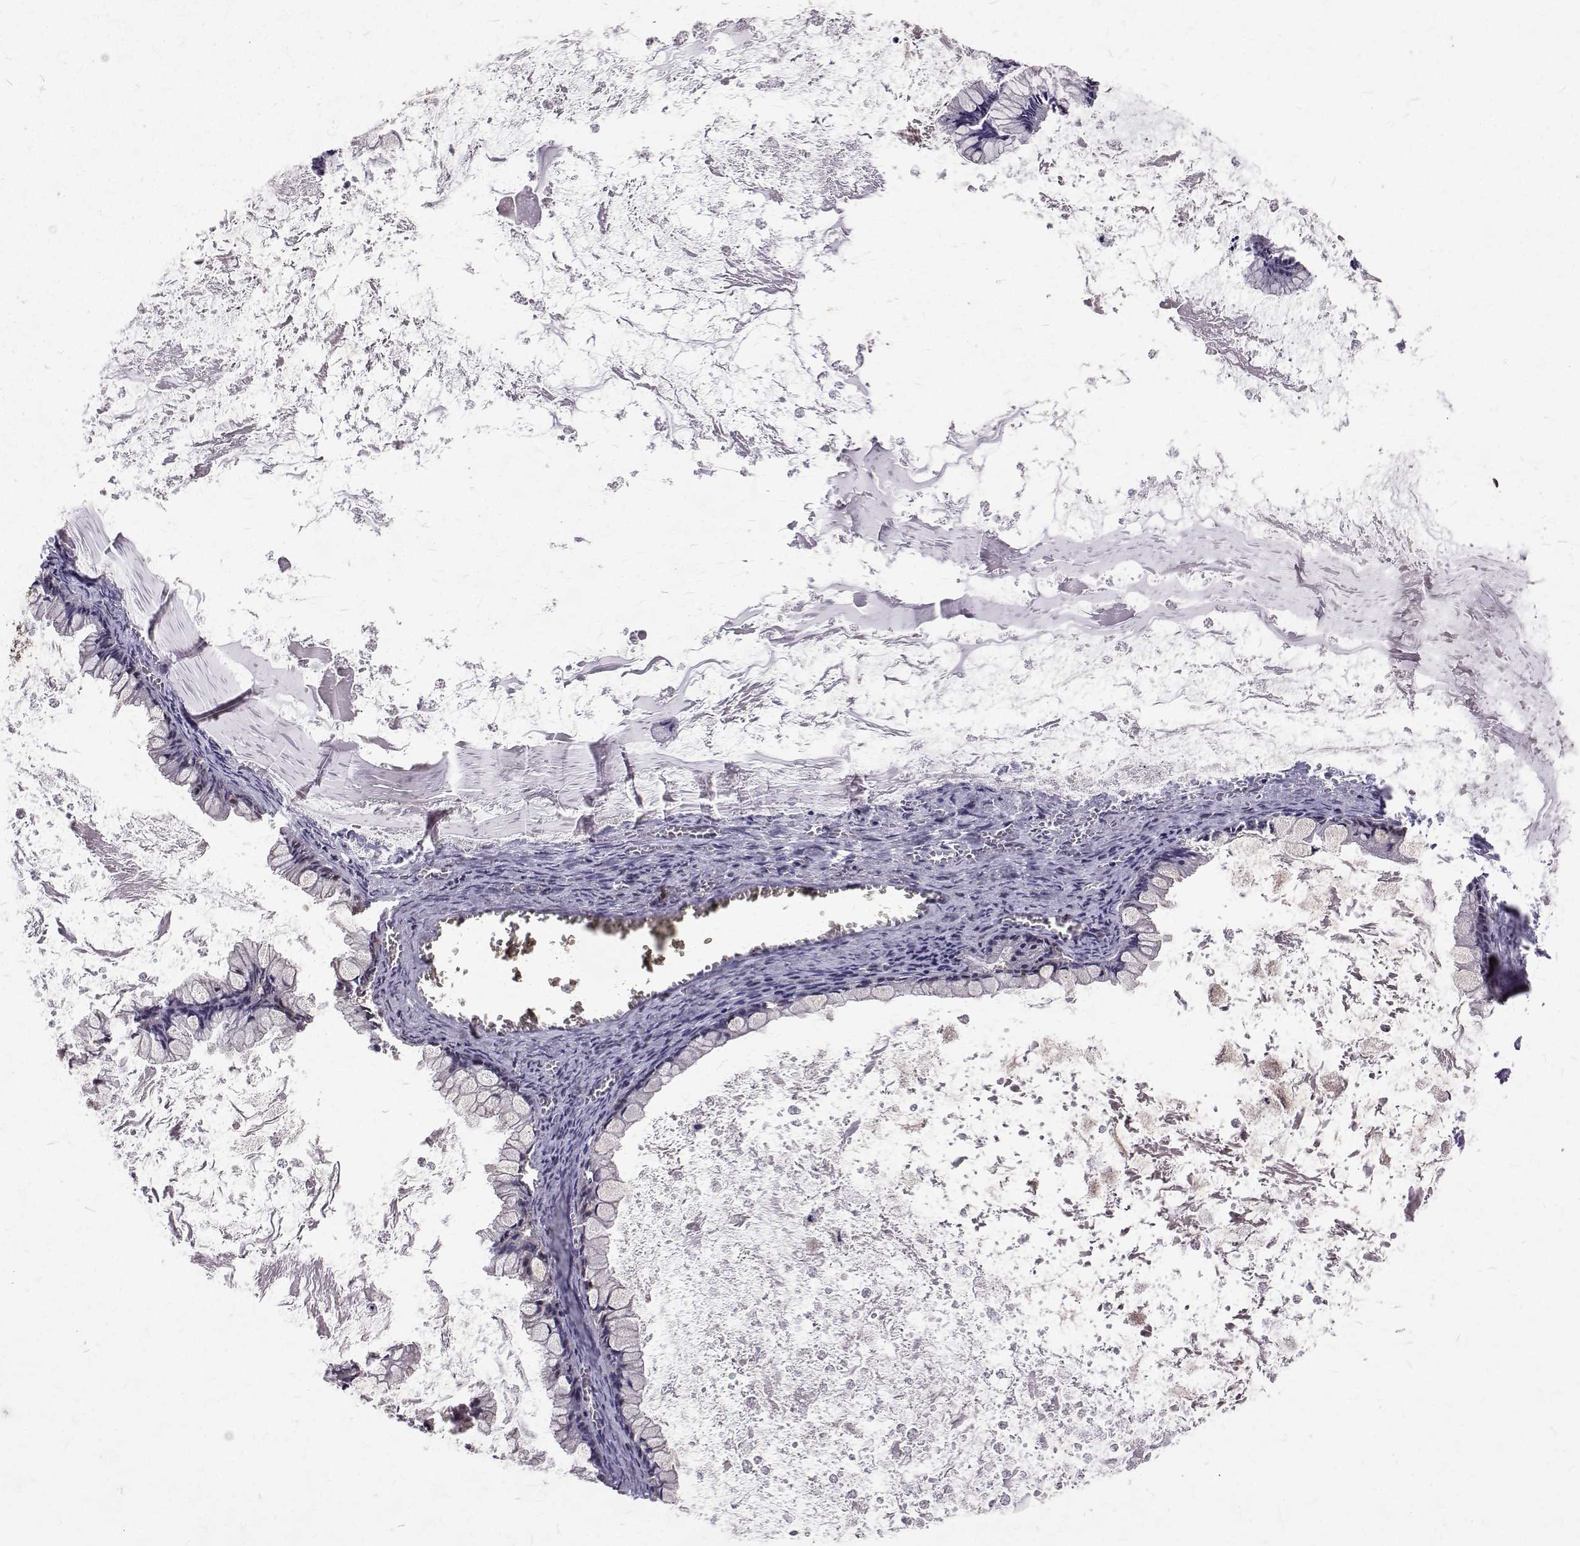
{"staining": {"intensity": "negative", "quantity": "none", "location": "none"}, "tissue": "ovarian cancer", "cell_type": "Tumor cells", "image_type": "cancer", "snomed": [{"axis": "morphology", "description": "Cystadenocarcinoma, mucinous, NOS"}, {"axis": "topography", "description": "Ovary"}], "caption": "DAB immunohistochemical staining of mucinous cystadenocarcinoma (ovarian) shows no significant staining in tumor cells.", "gene": "NIF3L1", "patient": {"sex": "female", "age": 67}}